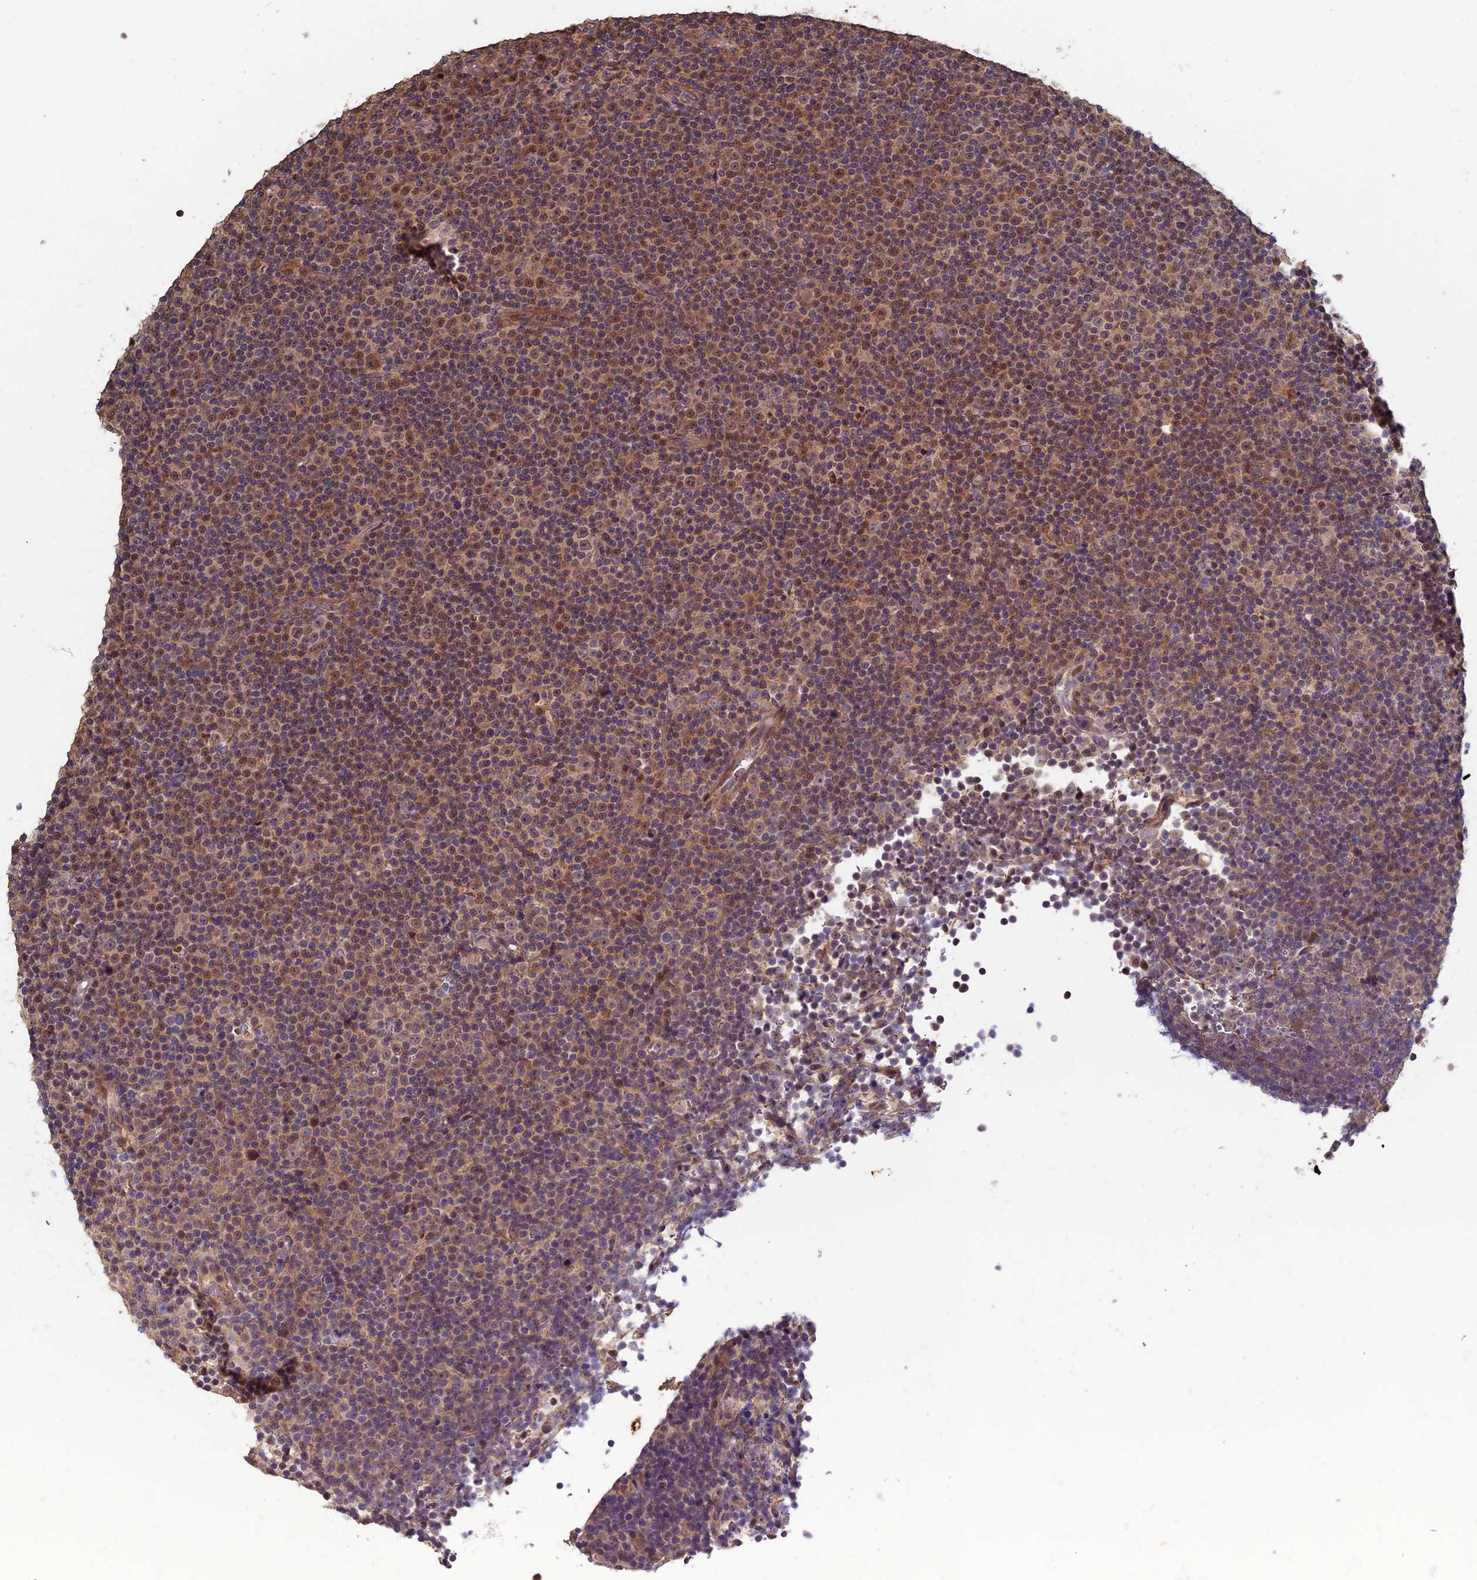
{"staining": {"intensity": "moderate", "quantity": "<25%", "location": "nuclear"}, "tissue": "lymphoma", "cell_type": "Tumor cells", "image_type": "cancer", "snomed": [{"axis": "morphology", "description": "Malignant lymphoma, non-Hodgkin's type, Low grade"}, {"axis": "topography", "description": "Lymph node"}], "caption": "Low-grade malignant lymphoma, non-Hodgkin's type stained with immunohistochemistry (IHC) reveals moderate nuclear positivity in approximately <25% of tumor cells.", "gene": "RSPH3", "patient": {"sex": "female", "age": 67}}